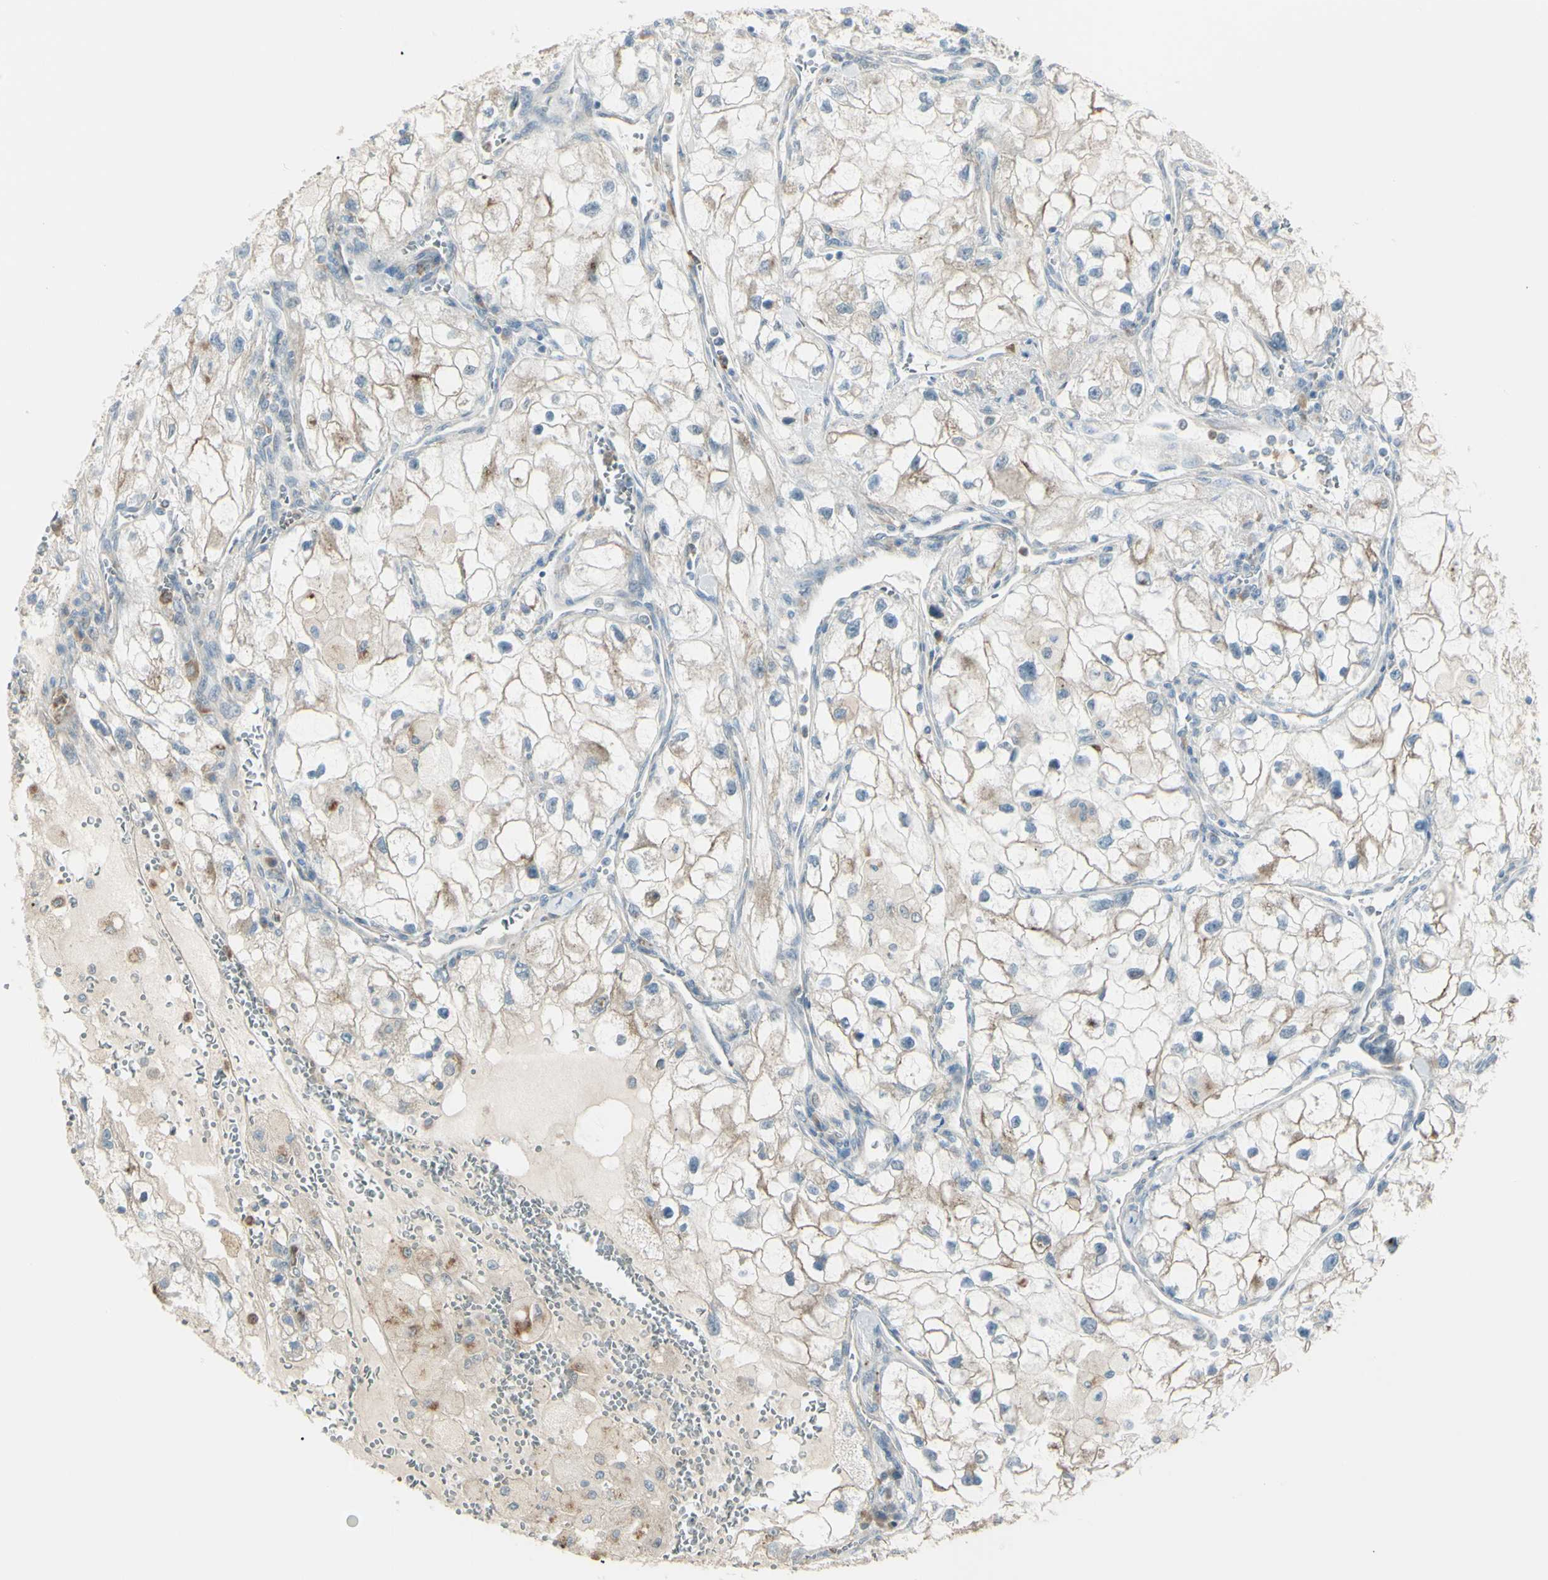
{"staining": {"intensity": "weak", "quantity": "25%-75%", "location": "cytoplasmic/membranous"}, "tissue": "renal cancer", "cell_type": "Tumor cells", "image_type": "cancer", "snomed": [{"axis": "morphology", "description": "Adenocarcinoma, NOS"}, {"axis": "topography", "description": "Kidney"}], "caption": "The histopathology image displays staining of renal cancer (adenocarcinoma), revealing weak cytoplasmic/membranous protein expression (brown color) within tumor cells.", "gene": "LMTK2", "patient": {"sex": "female", "age": 70}}